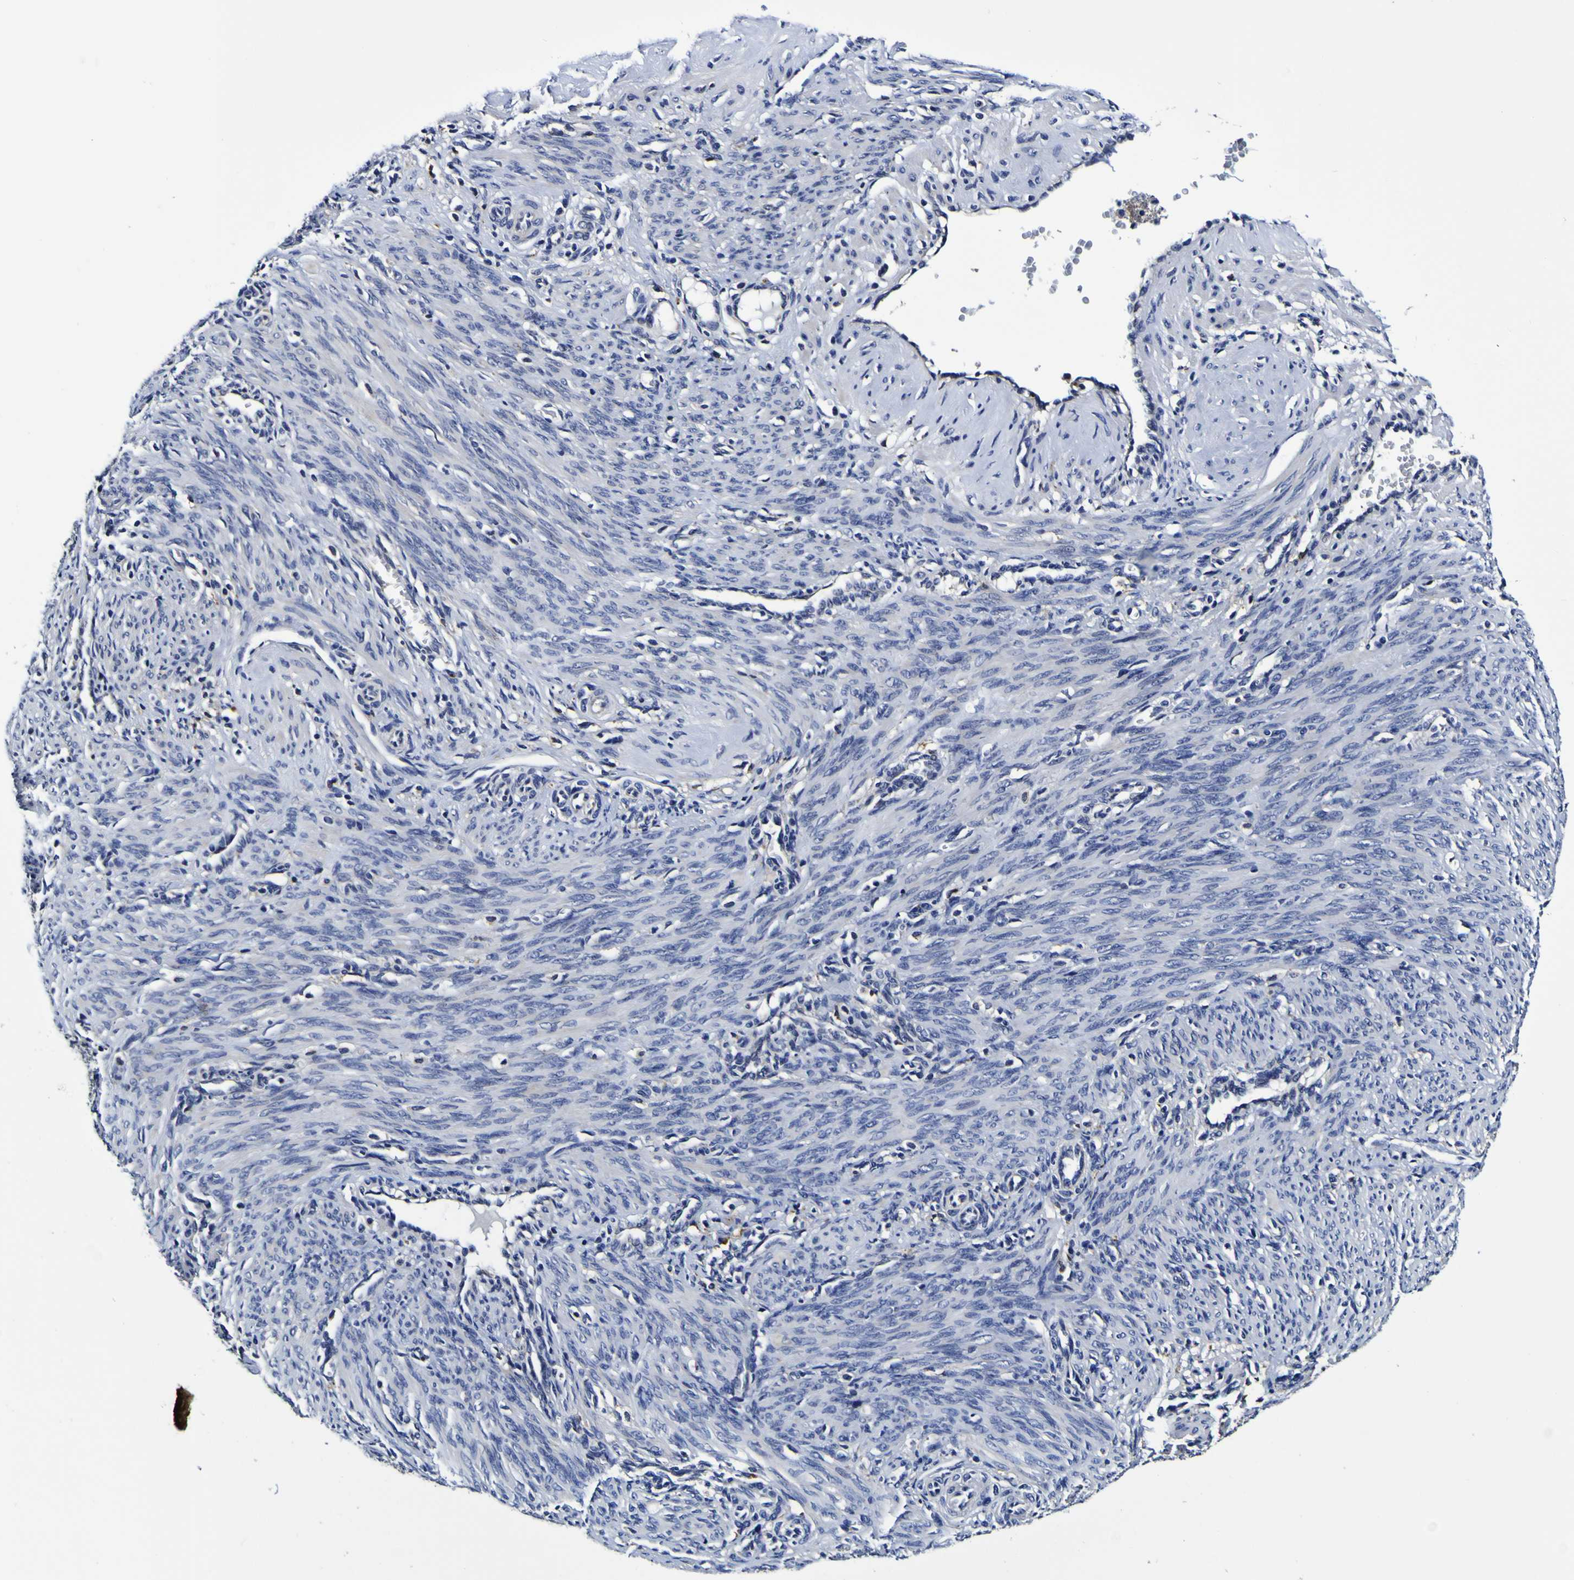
{"staining": {"intensity": "negative", "quantity": "none", "location": "none"}, "tissue": "smooth muscle", "cell_type": "Smooth muscle cells", "image_type": "normal", "snomed": [{"axis": "morphology", "description": "Normal tissue, NOS"}, {"axis": "topography", "description": "Endometrium"}], "caption": "A micrograph of smooth muscle stained for a protein exhibits no brown staining in smooth muscle cells. (Brightfield microscopy of DAB (3,3'-diaminobenzidine) immunohistochemistry at high magnification).", "gene": "GPX1", "patient": {"sex": "female", "age": 33}}